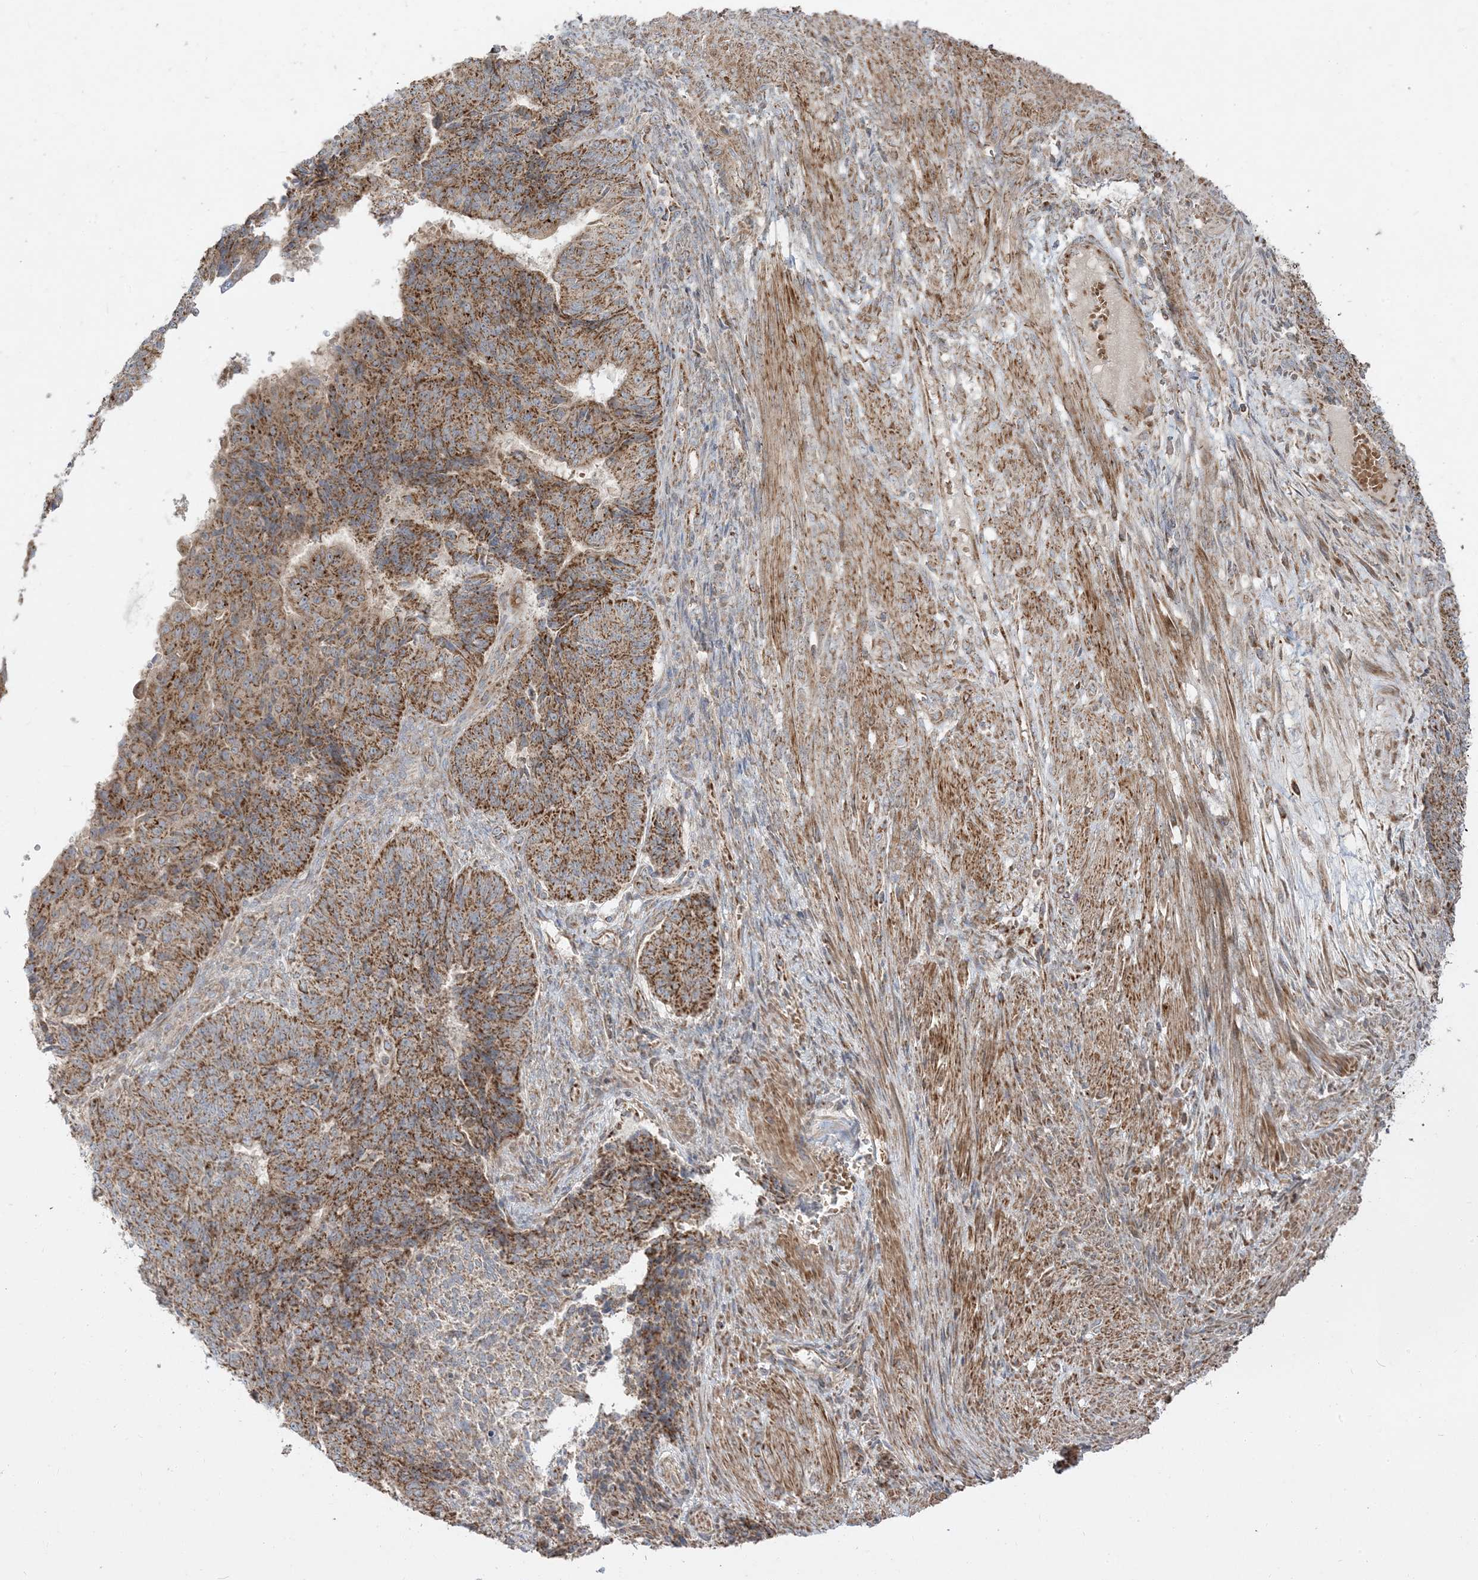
{"staining": {"intensity": "moderate", "quantity": ">75%", "location": "cytoplasmic/membranous"}, "tissue": "endometrial cancer", "cell_type": "Tumor cells", "image_type": "cancer", "snomed": [{"axis": "morphology", "description": "Adenocarcinoma, NOS"}, {"axis": "topography", "description": "Endometrium"}], "caption": "Endometrial adenocarcinoma stained with immunohistochemistry demonstrates moderate cytoplasmic/membranous staining in approximately >75% of tumor cells.", "gene": "AARS2", "patient": {"sex": "female", "age": 32}}